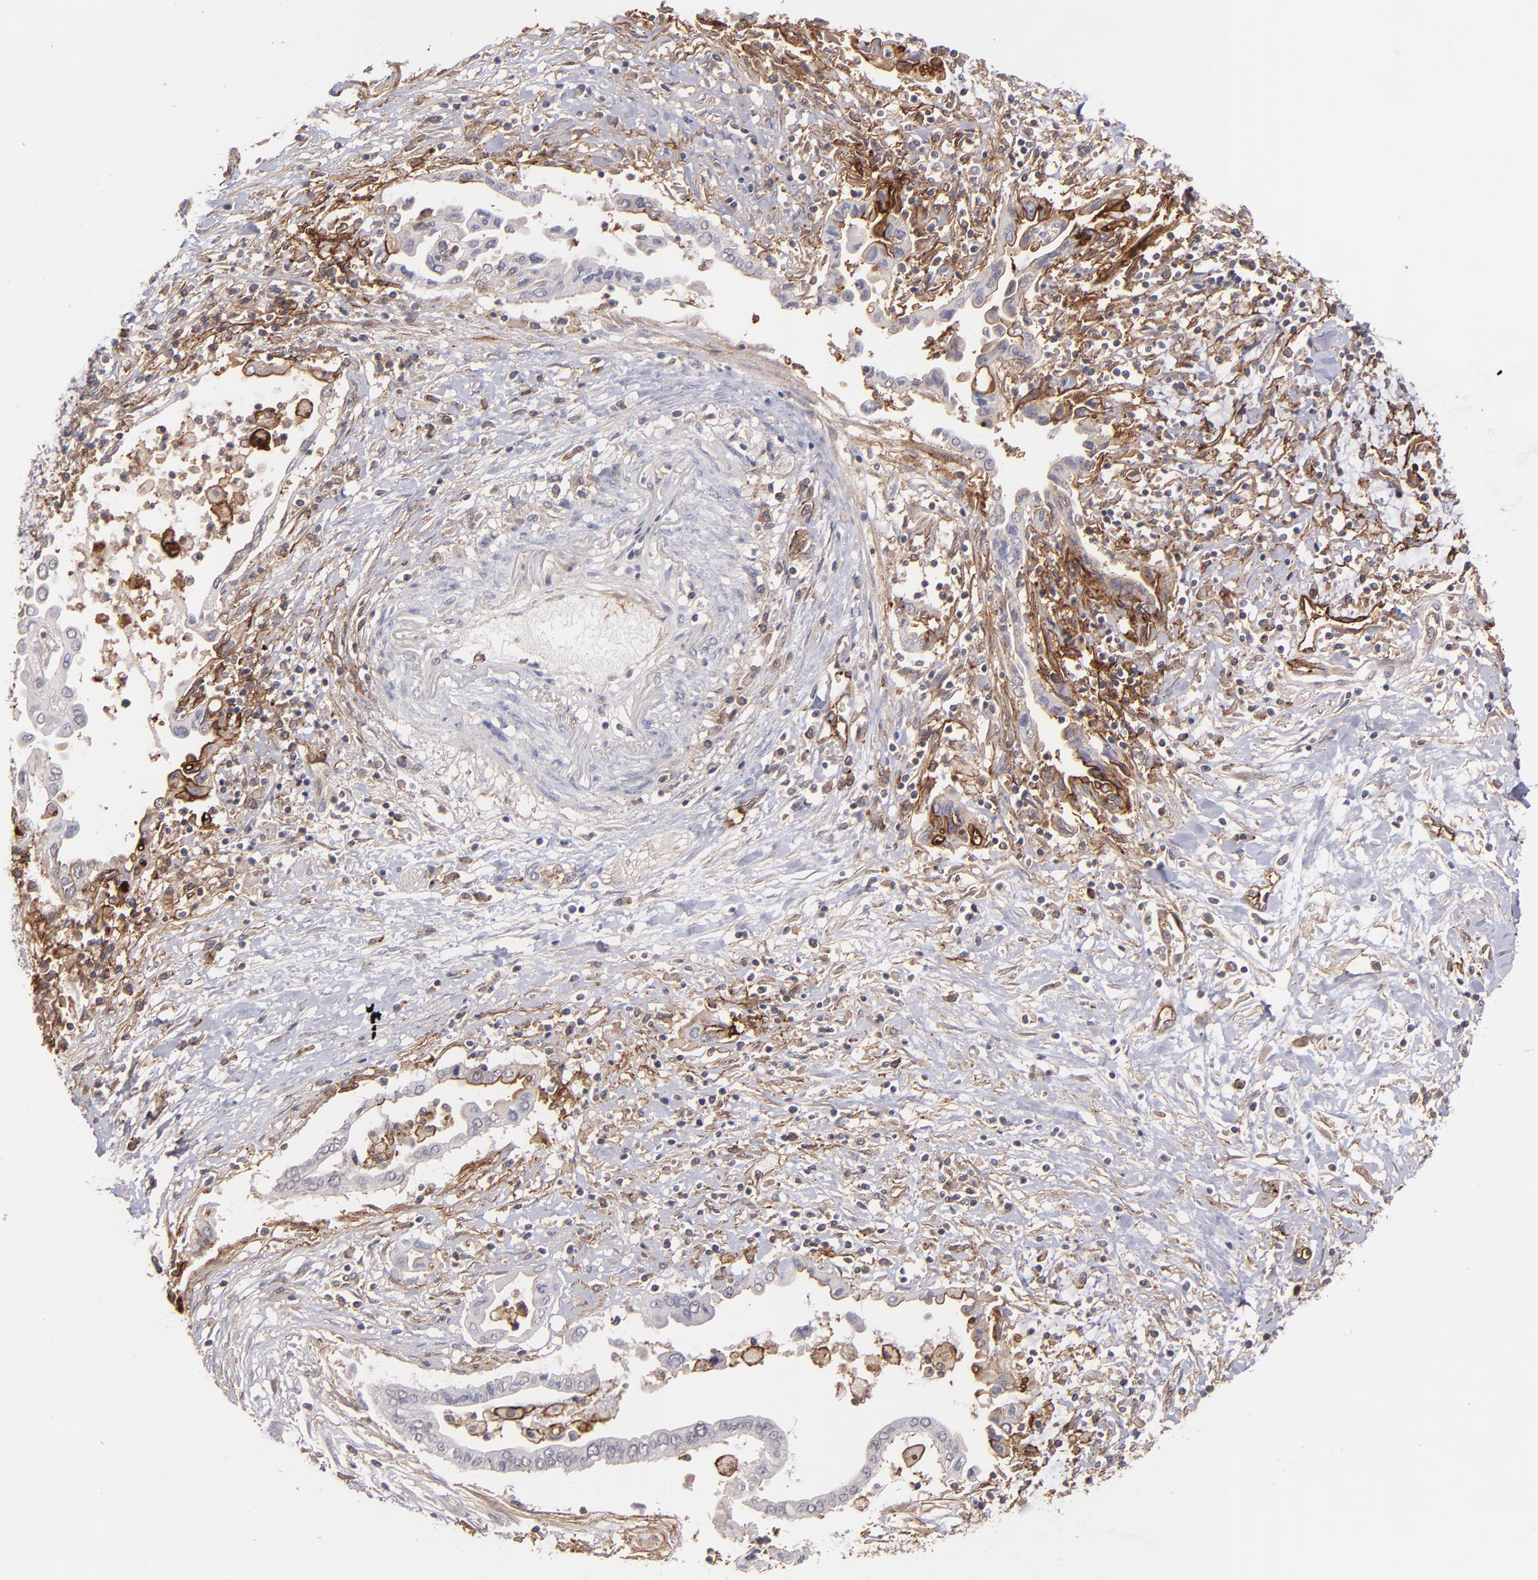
{"staining": {"intensity": "moderate", "quantity": "25%-75%", "location": "cytoplasmic/membranous"}, "tissue": "pancreatic cancer", "cell_type": "Tumor cells", "image_type": "cancer", "snomed": [{"axis": "morphology", "description": "Adenocarcinoma, NOS"}, {"axis": "topography", "description": "Pancreas"}], "caption": "Pancreatic cancer (adenocarcinoma) stained with DAB immunohistochemistry (IHC) demonstrates medium levels of moderate cytoplasmic/membranous positivity in approximately 25%-75% of tumor cells. (brown staining indicates protein expression, while blue staining denotes nuclei).", "gene": "ICAM1", "patient": {"sex": "female", "age": 57}}